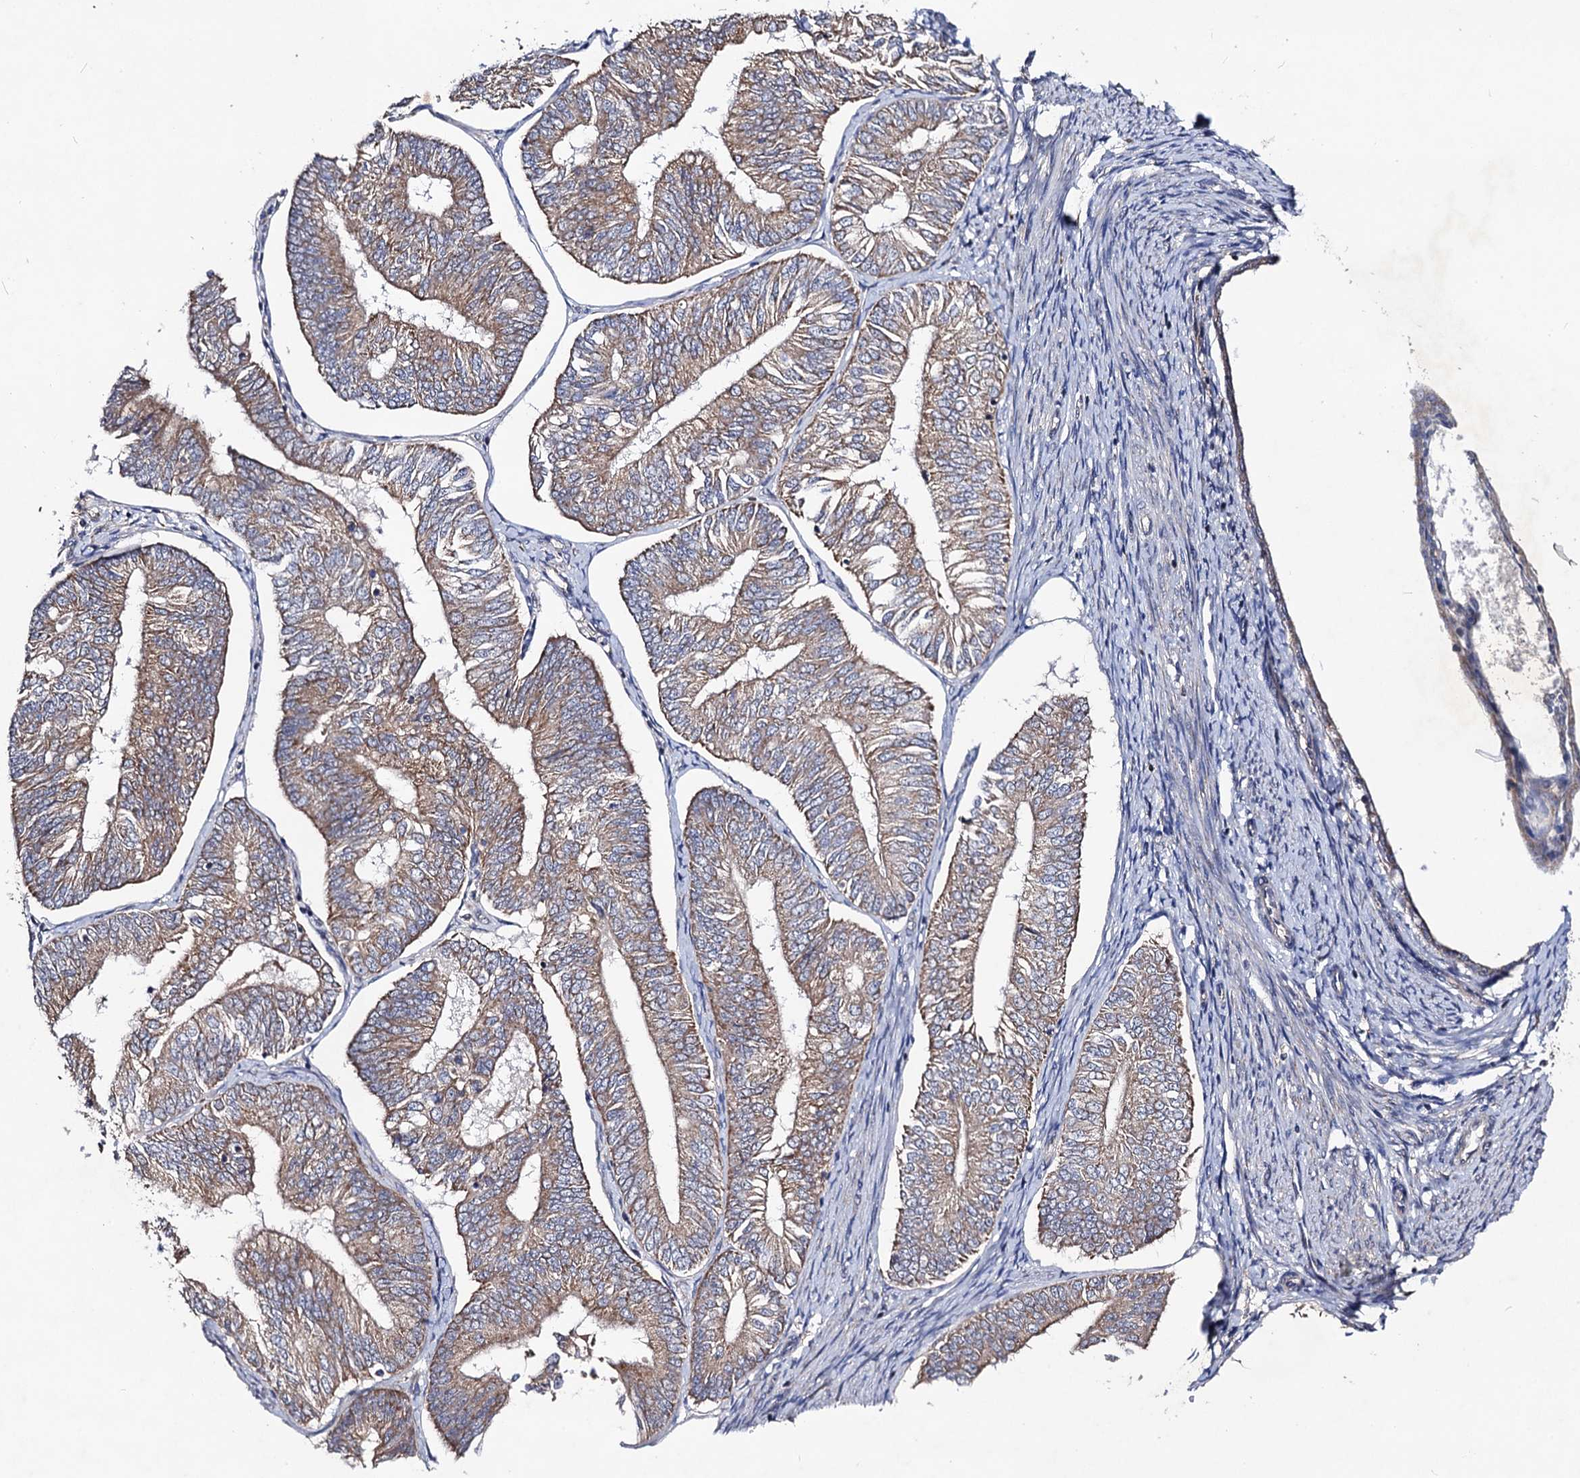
{"staining": {"intensity": "moderate", "quantity": ">75%", "location": "cytoplasmic/membranous"}, "tissue": "endometrial cancer", "cell_type": "Tumor cells", "image_type": "cancer", "snomed": [{"axis": "morphology", "description": "Adenocarcinoma, NOS"}, {"axis": "topography", "description": "Endometrium"}], "caption": "Immunohistochemistry (IHC) micrograph of endometrial cancer stained for a protein (brown), which displays medium levels of moderate cytoplasmic/membranous expression in approximately >75% of tumor cells.", "gene": "VPS37D", "patient": {"sex": "female", "age": 58}}